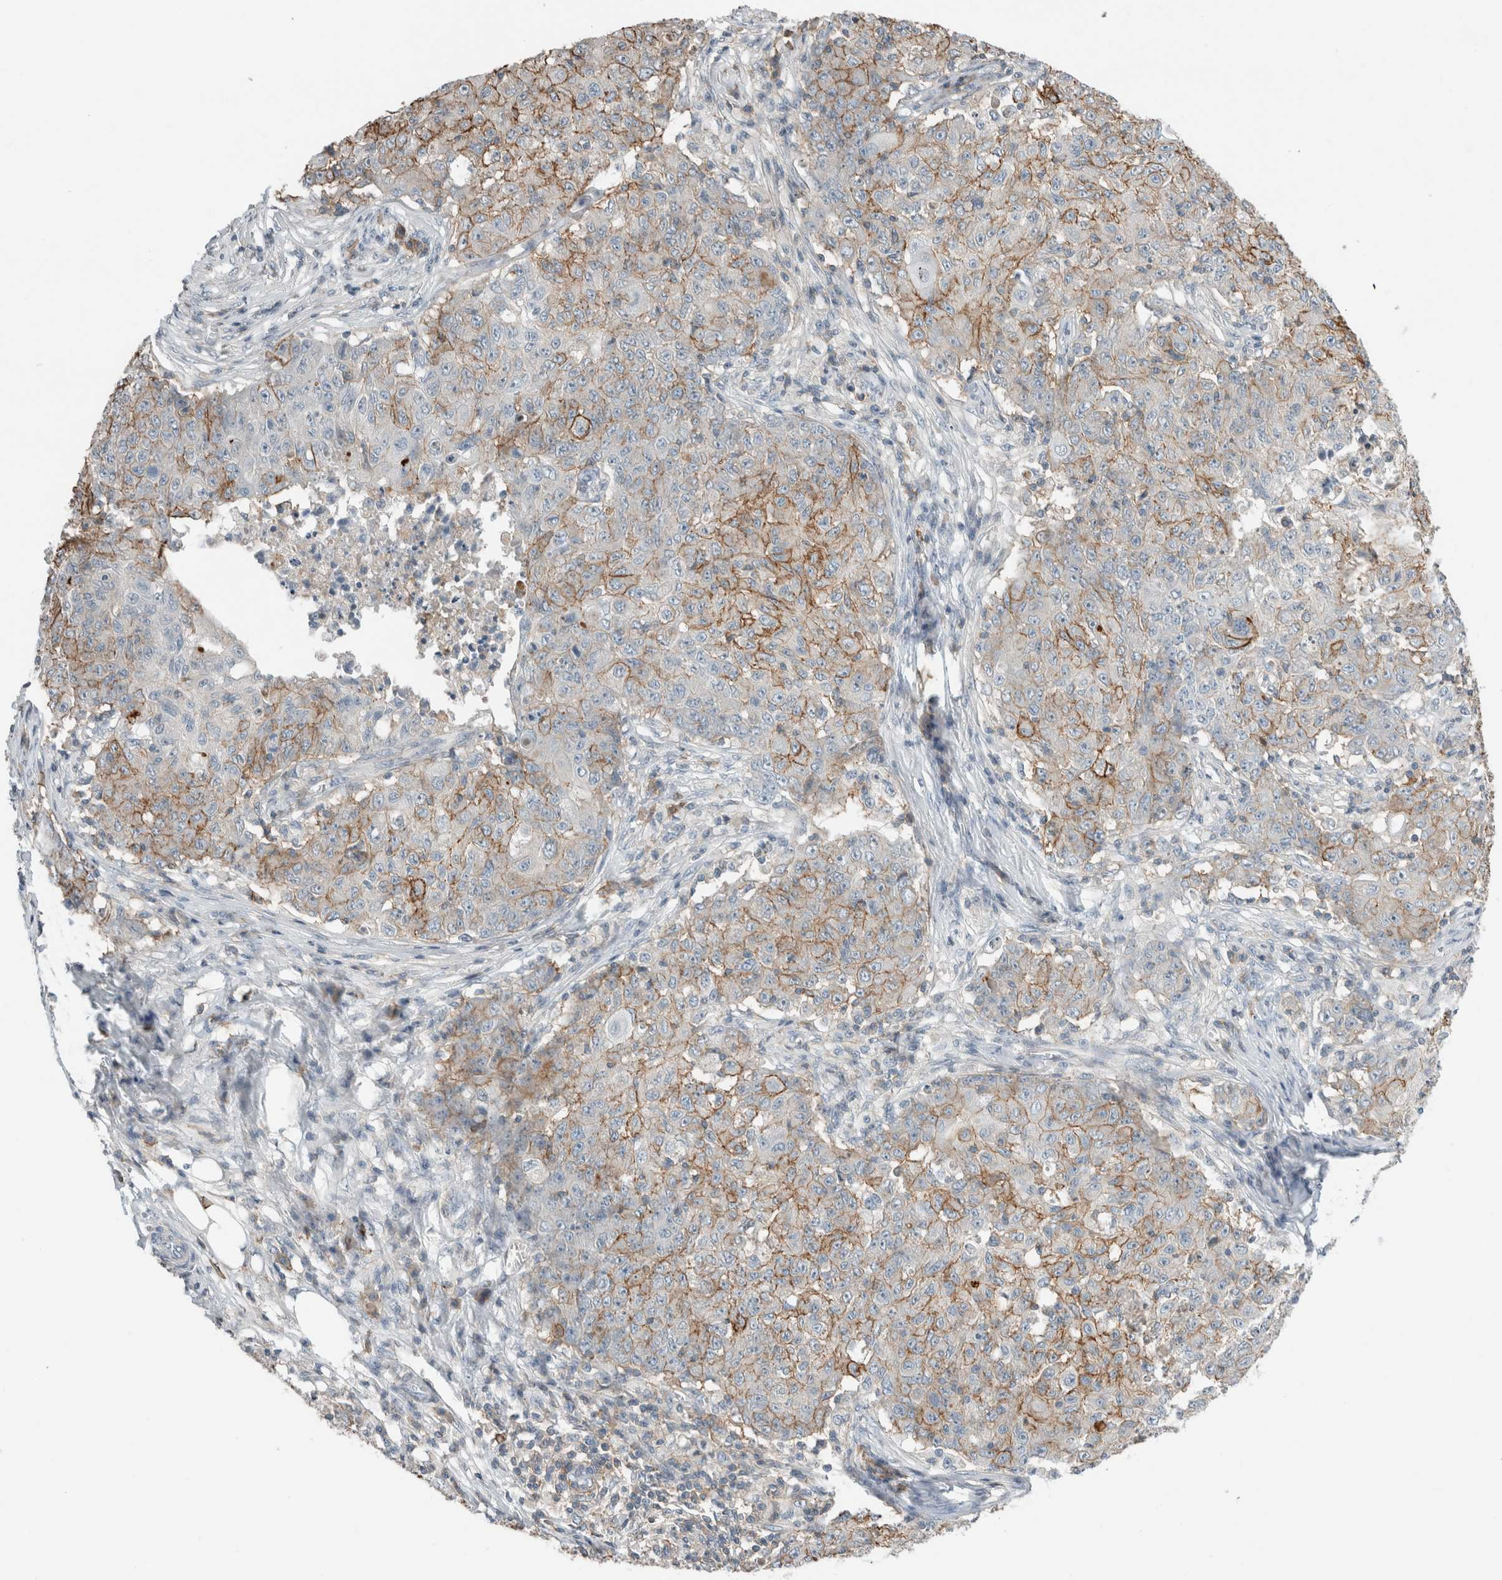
{"staining": {"intensity": "moderate", "quantity": "25%-75%", "location": "cytoplasmic/membranous"}, "tissue": "ovarian cancer", "cell_type": "Tumor cells", "image_type": "cancer", "snomed": [{"axis": "morphology", "description": "Carcinoma, endometroid"}, {"axis": "topography", "description": "Ovary"}], "caption": "IHC of human ovarian endometroid carcinoma reveals medium levels of moderate cytoplasmic/membranous staining in approximately 25%-75% of tumor cells.", "gene": "ERCC6L2", "patient": {"sex": "female", "age": 42}}